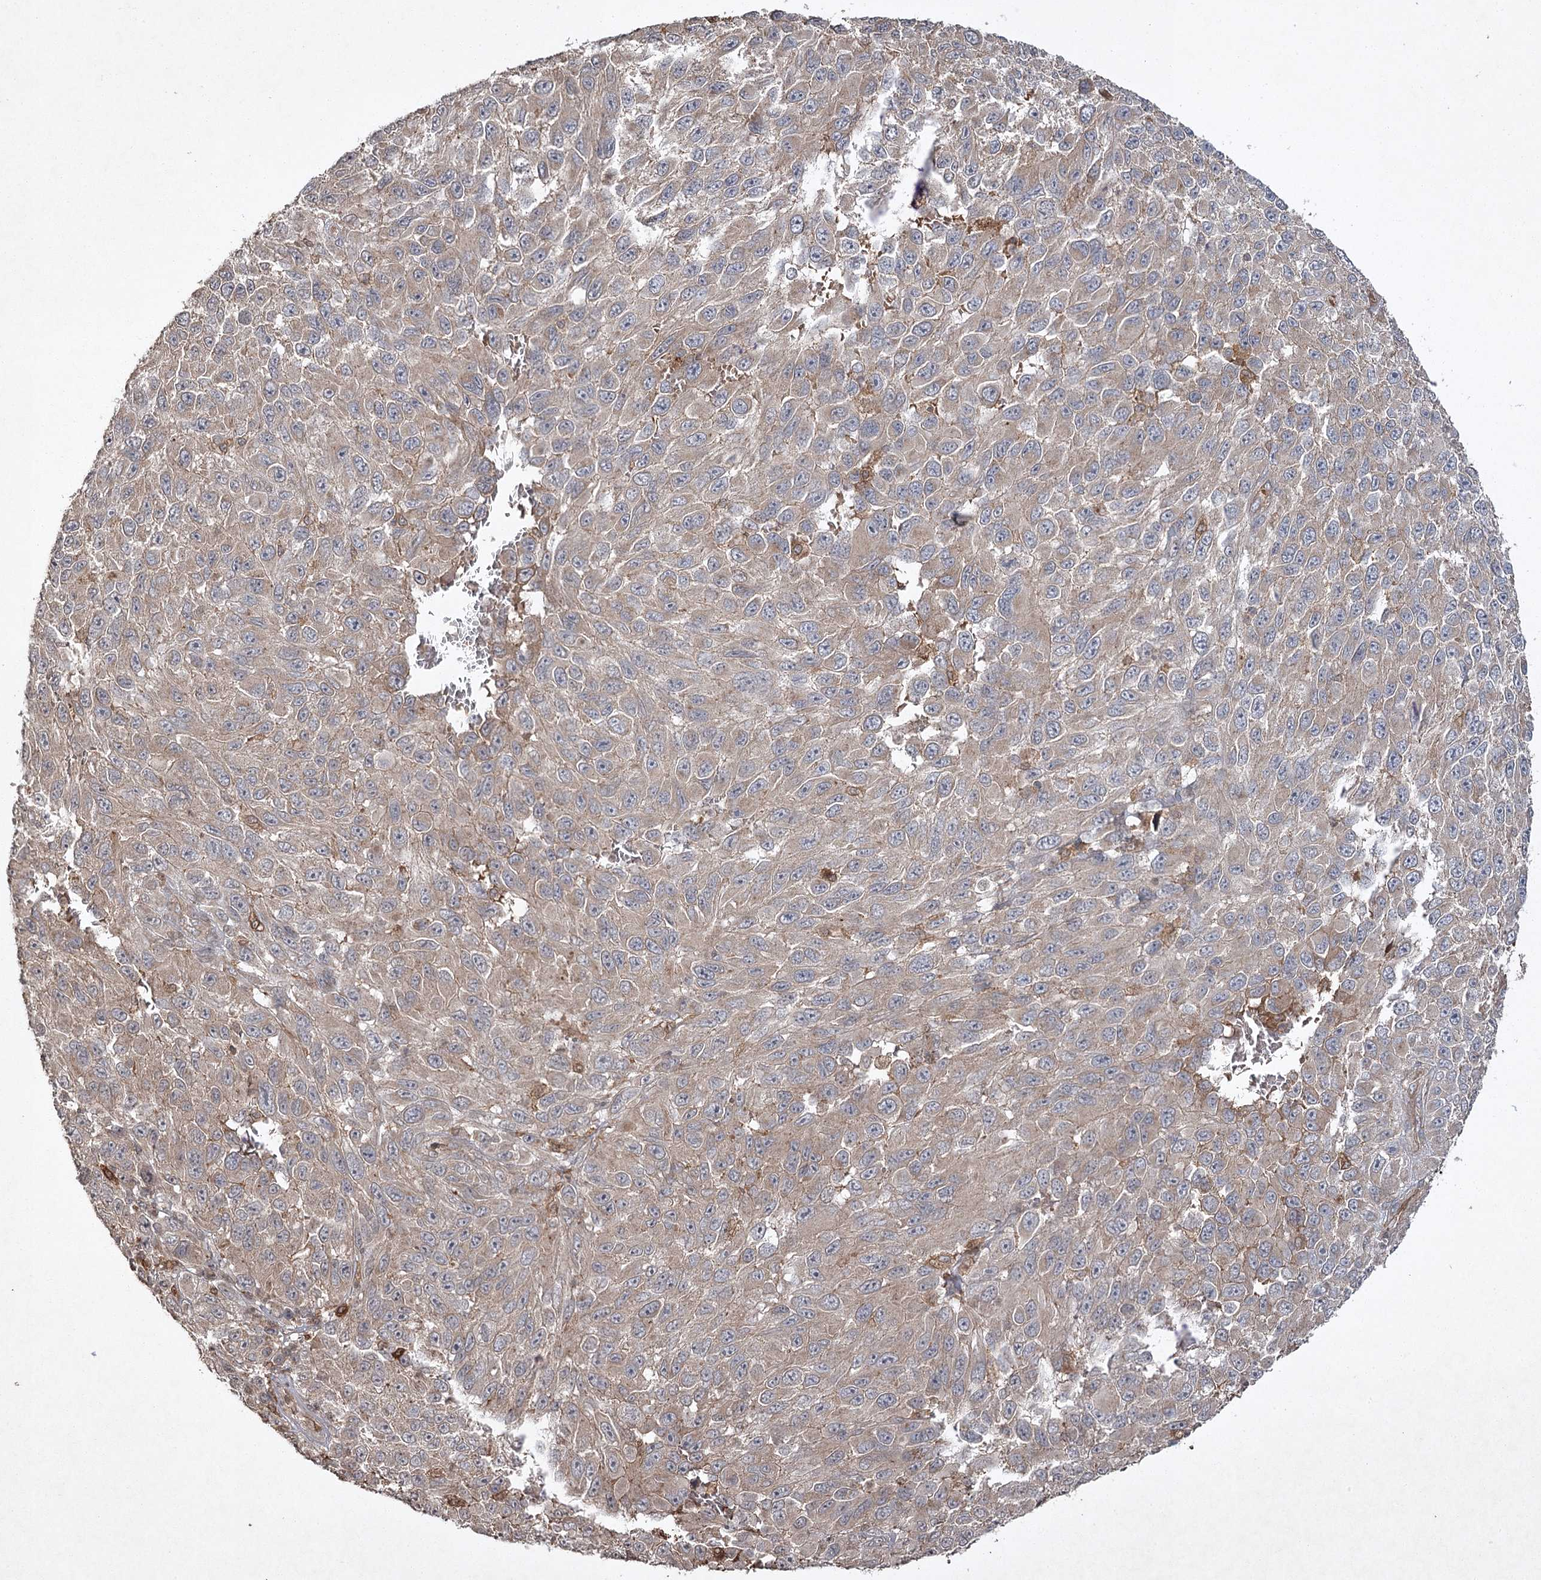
{"staining": {"intensity": "weak", "quantity": "25%-75%", "location": "cytoplasmic/membranous"}, "tissue": "melanoma", "cell_type": "Tumor cells", "image_type": "cancer", "snomed": [{"axis": "morphology", "description": "Malignant melanoma, NOS"}, {"axis": "topography", "description": "Skin"}], "caption": "The histopathology image shows staining of melanoma, revealing weak cytoplasmic/membranous protein expression (brown color) within tumor cells. (DAB (3,3'-diaminobenzidine) IHC, brown staining for protein, blue staining for nuclei).", "gene": "CYP2B6", "patient": {"sex": "female", "age": 96}}